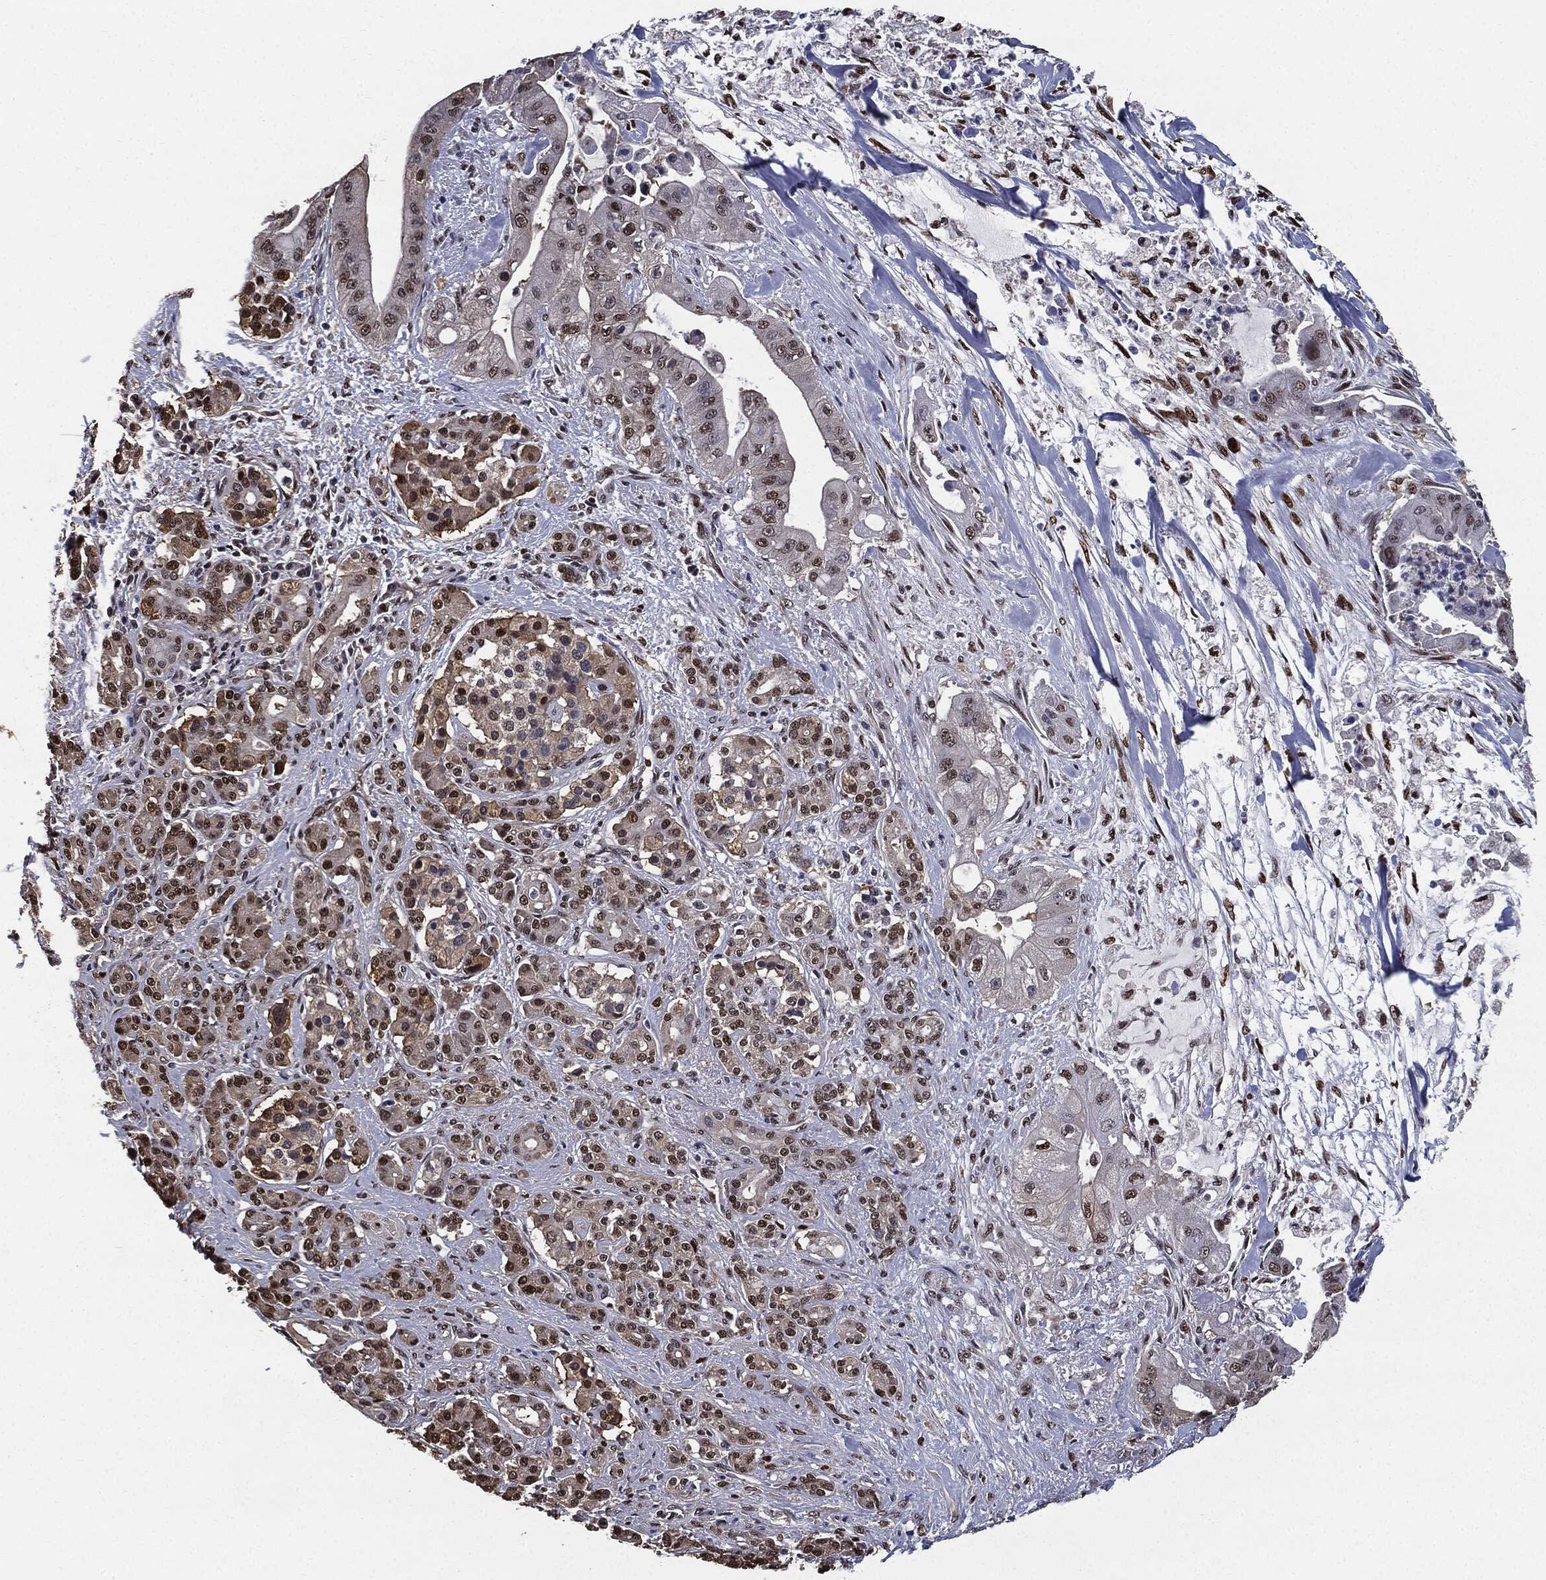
{"staining": {"intensity": "strong", "quantity": "25%-75%", "location": "nuclear"}, "tissue": "pancreatic cancer", "cell_type": "Tumor cells", "image_type": "cancer", "snomed": [{"axis": "morphology", "description": "Normal tissue, NOS"}, {"axis": "morphology", "description": "Inflammation, NOS"}, {"axis": "morphology", "description": "Adenocarcinoma, NOS"}, {"axis": "topography", "description": "Pancreas"}], "caption": "An immunohistochemistry micrograph of neoplastic tissue is shown. Protein staining in brown highlights strong nuclear positivity in adenocarcinoma (pancreatic) within tumor cells.", "gene": "JUN", "patient": {"sex": "male", "age": 57}}